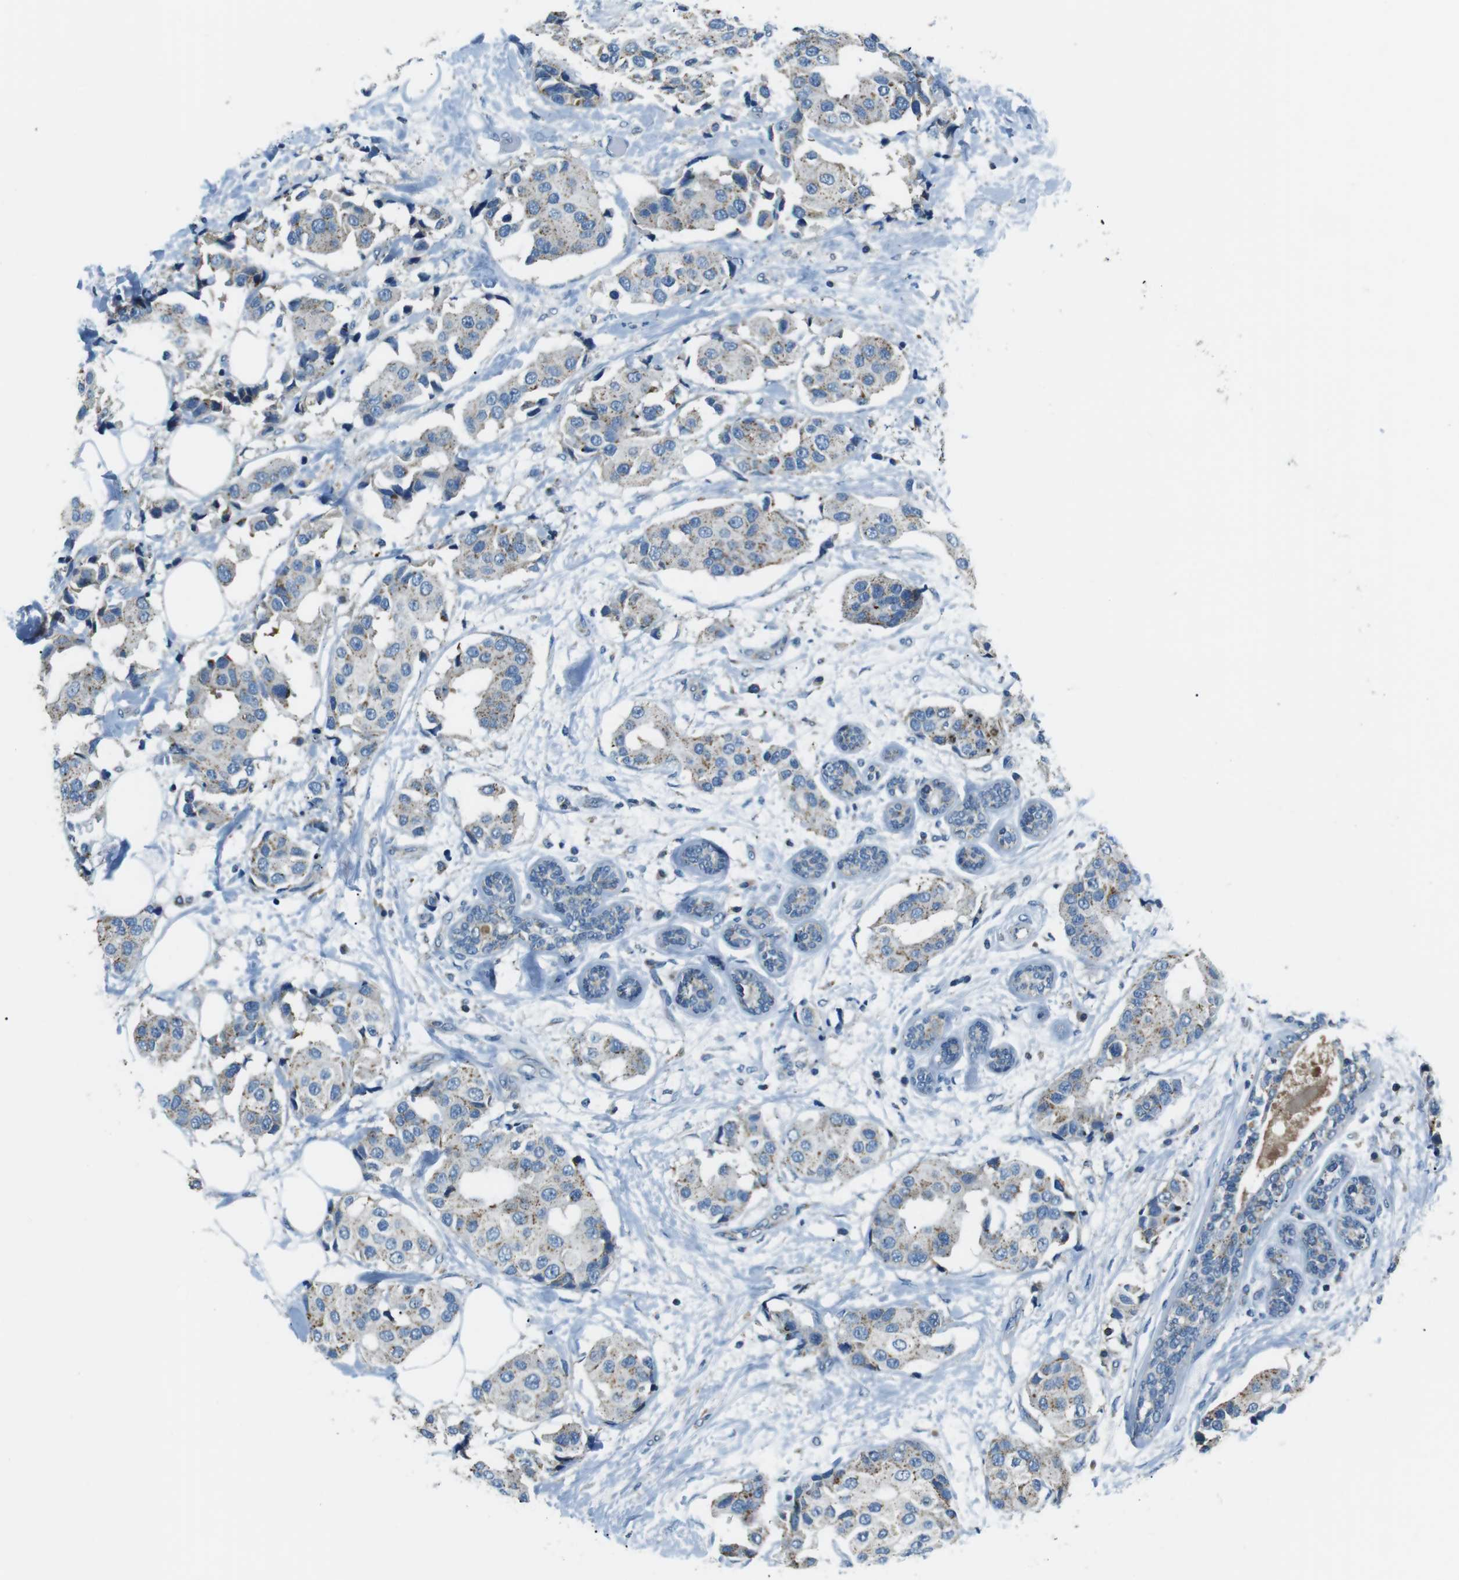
{"staining": {"intensity": "weak", "quantity": ">75%", "location": "cytoplasmic/membranous"}, "tissue": "breast cancer", "cell_type": "Tumor cells", "image_type": "cancer", "snomed": [{"axis": "morphology", "description": "Normal tissue, NOS"}, {"axis": "morphology", "description": "Duct carcinoma"}, {"axis": "topography", "description": "Breast"}], "caption": "Brown immunohistochemical staining in infiltrating ductal carcinoma (breast) reveals weak cytoplasmic/membranous staining in about >75% of tumor cells. The staining is performed using DAB (3,3'-diaminobenzidine) brown chromogen to label protein expression. The nuclei are counter-stained blue using hematoxylin.", "gene": "FAM3B", "patient": {"sex": "female", "age": 39}}